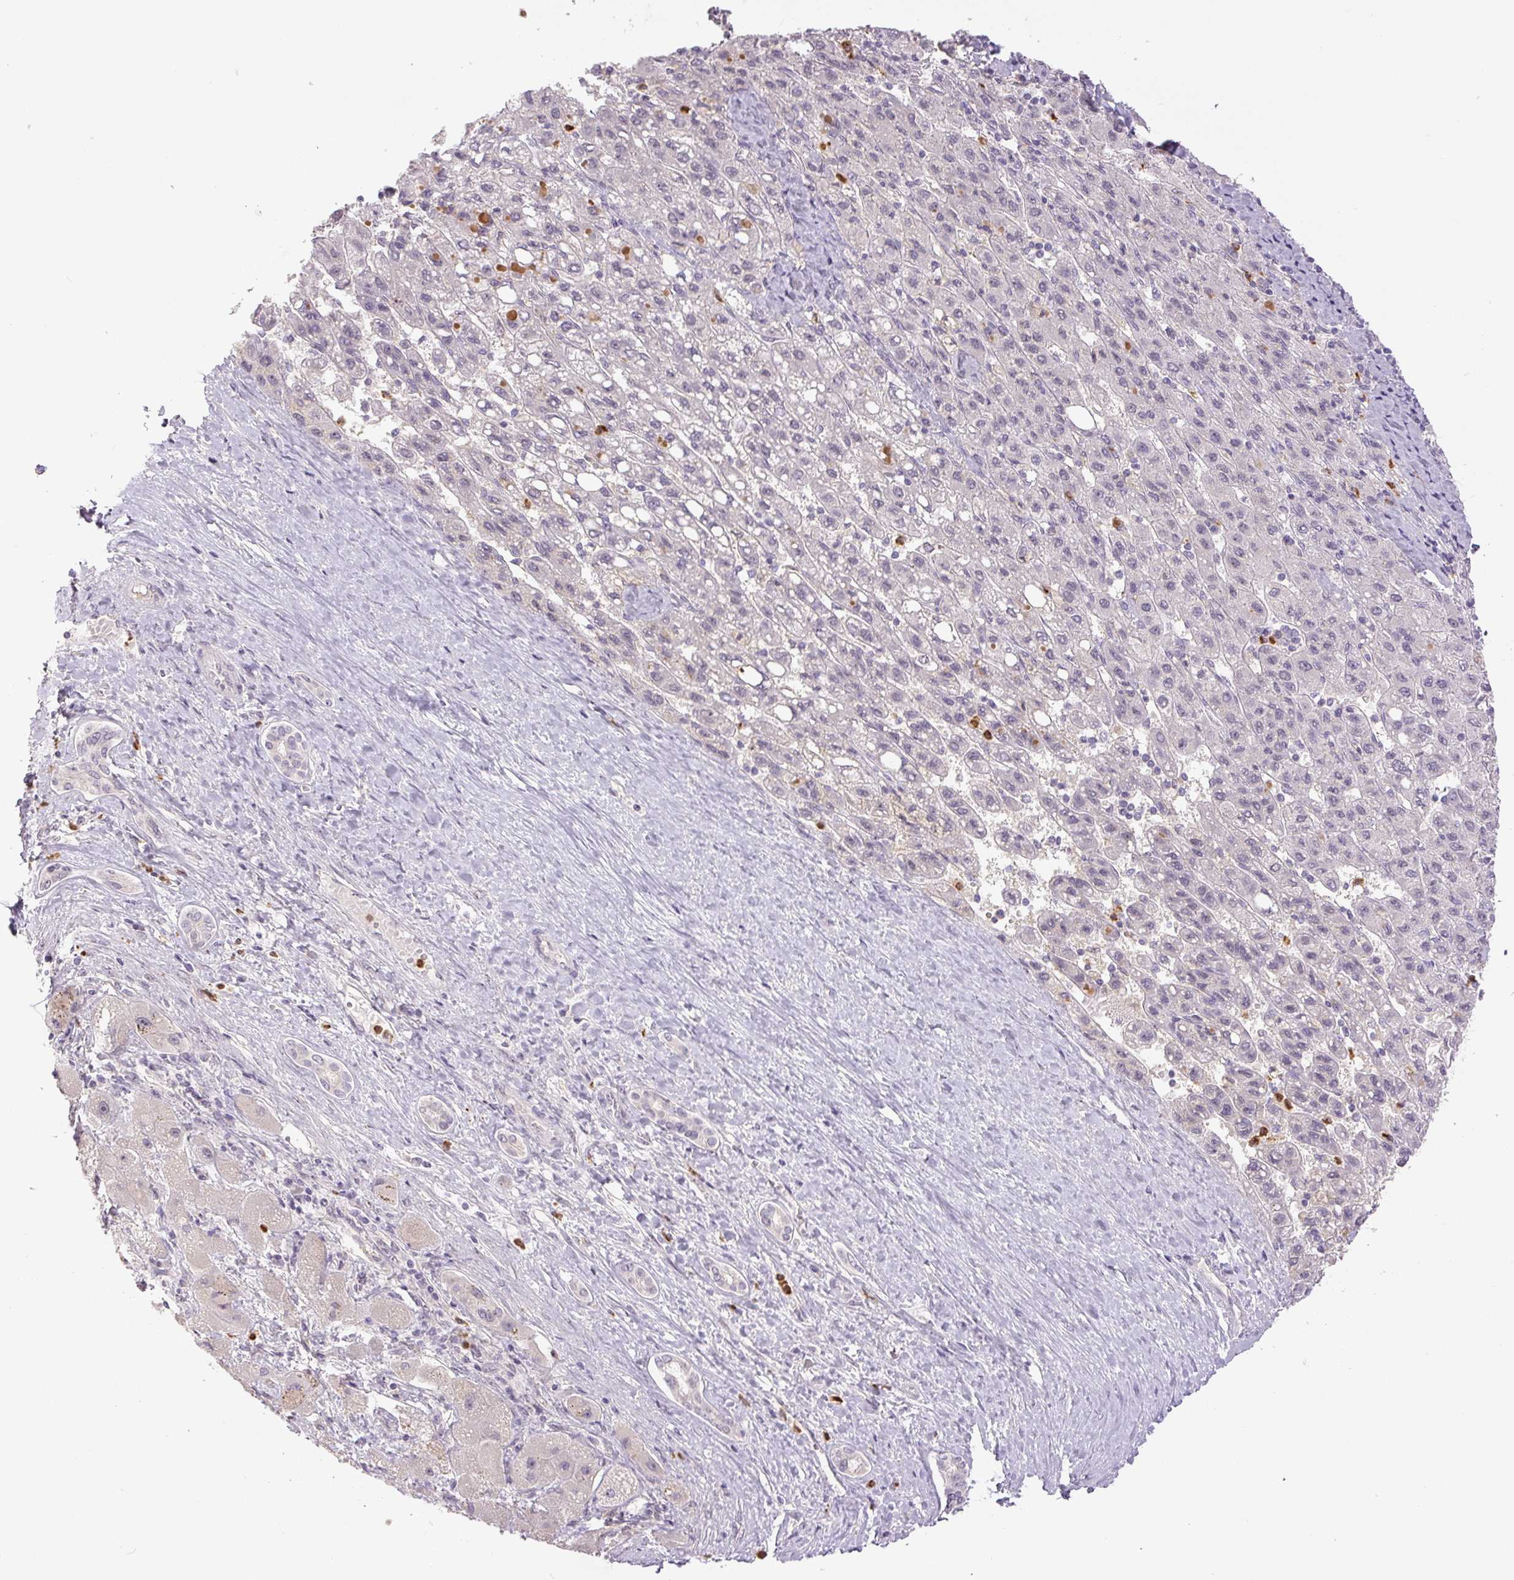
{"staining": {"intensity": "negative", "quantity": "none", "location": "none"}, "tissue": "liver cancer", "cell_type": "Tumor cells", "image_type": "cancer", "snomed": [{"axis": "morphology", "description": "Carcinoma, Hepatocellular, NOS"}, {"axis": "topography", "description": "Liver"}], "caption": "DAB (3,3'-diaminobenzidine) immunohistochemical staining of liver cancer displays no significant staining in tumor cells.", "gene": "SGF29", "patient": {"sex": "female", "age": 82}}